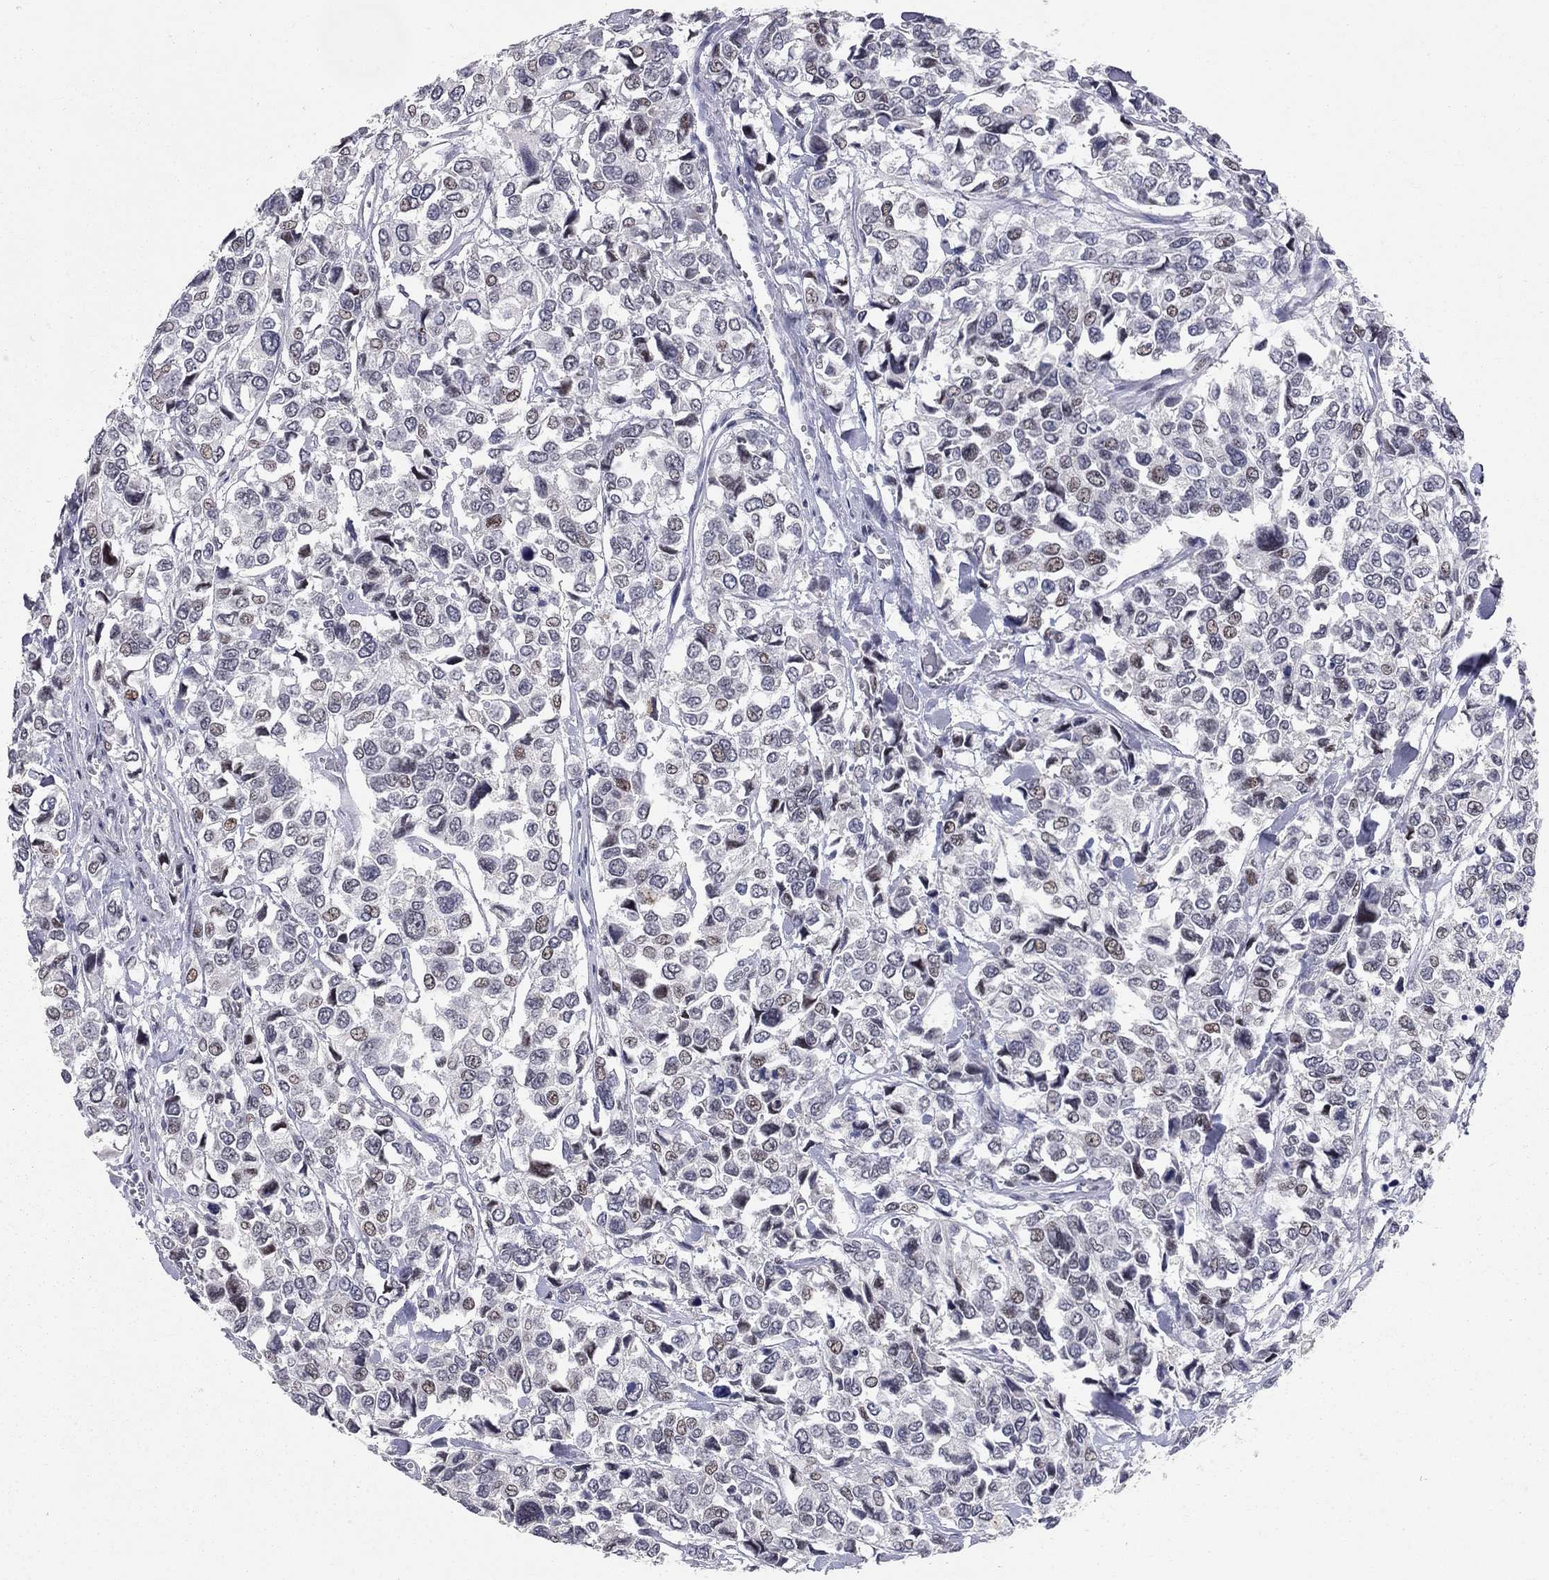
{"staining": {"intensity": "weak", "quantity": "<25%", "location": "nuclear"}, "tissue": "urothelial cancer", "cell_type": "Tumor cells", "image_type": "cancer", "snomed": [{"axis": "morphology", "description": "Urothelial carcinoma, High grade"}, {"axis": "topography", "description": "Urinary bladder"}], "caption": "IHC micrograph of human urothelial carcinoma (high-grade) stained for a protein (brown), which reveals no expression in tumor cells. (DAB immunohistochemistry, high magnification).", "gene": "HDAC3", "patient": {"sex": "male", "age": 77}}